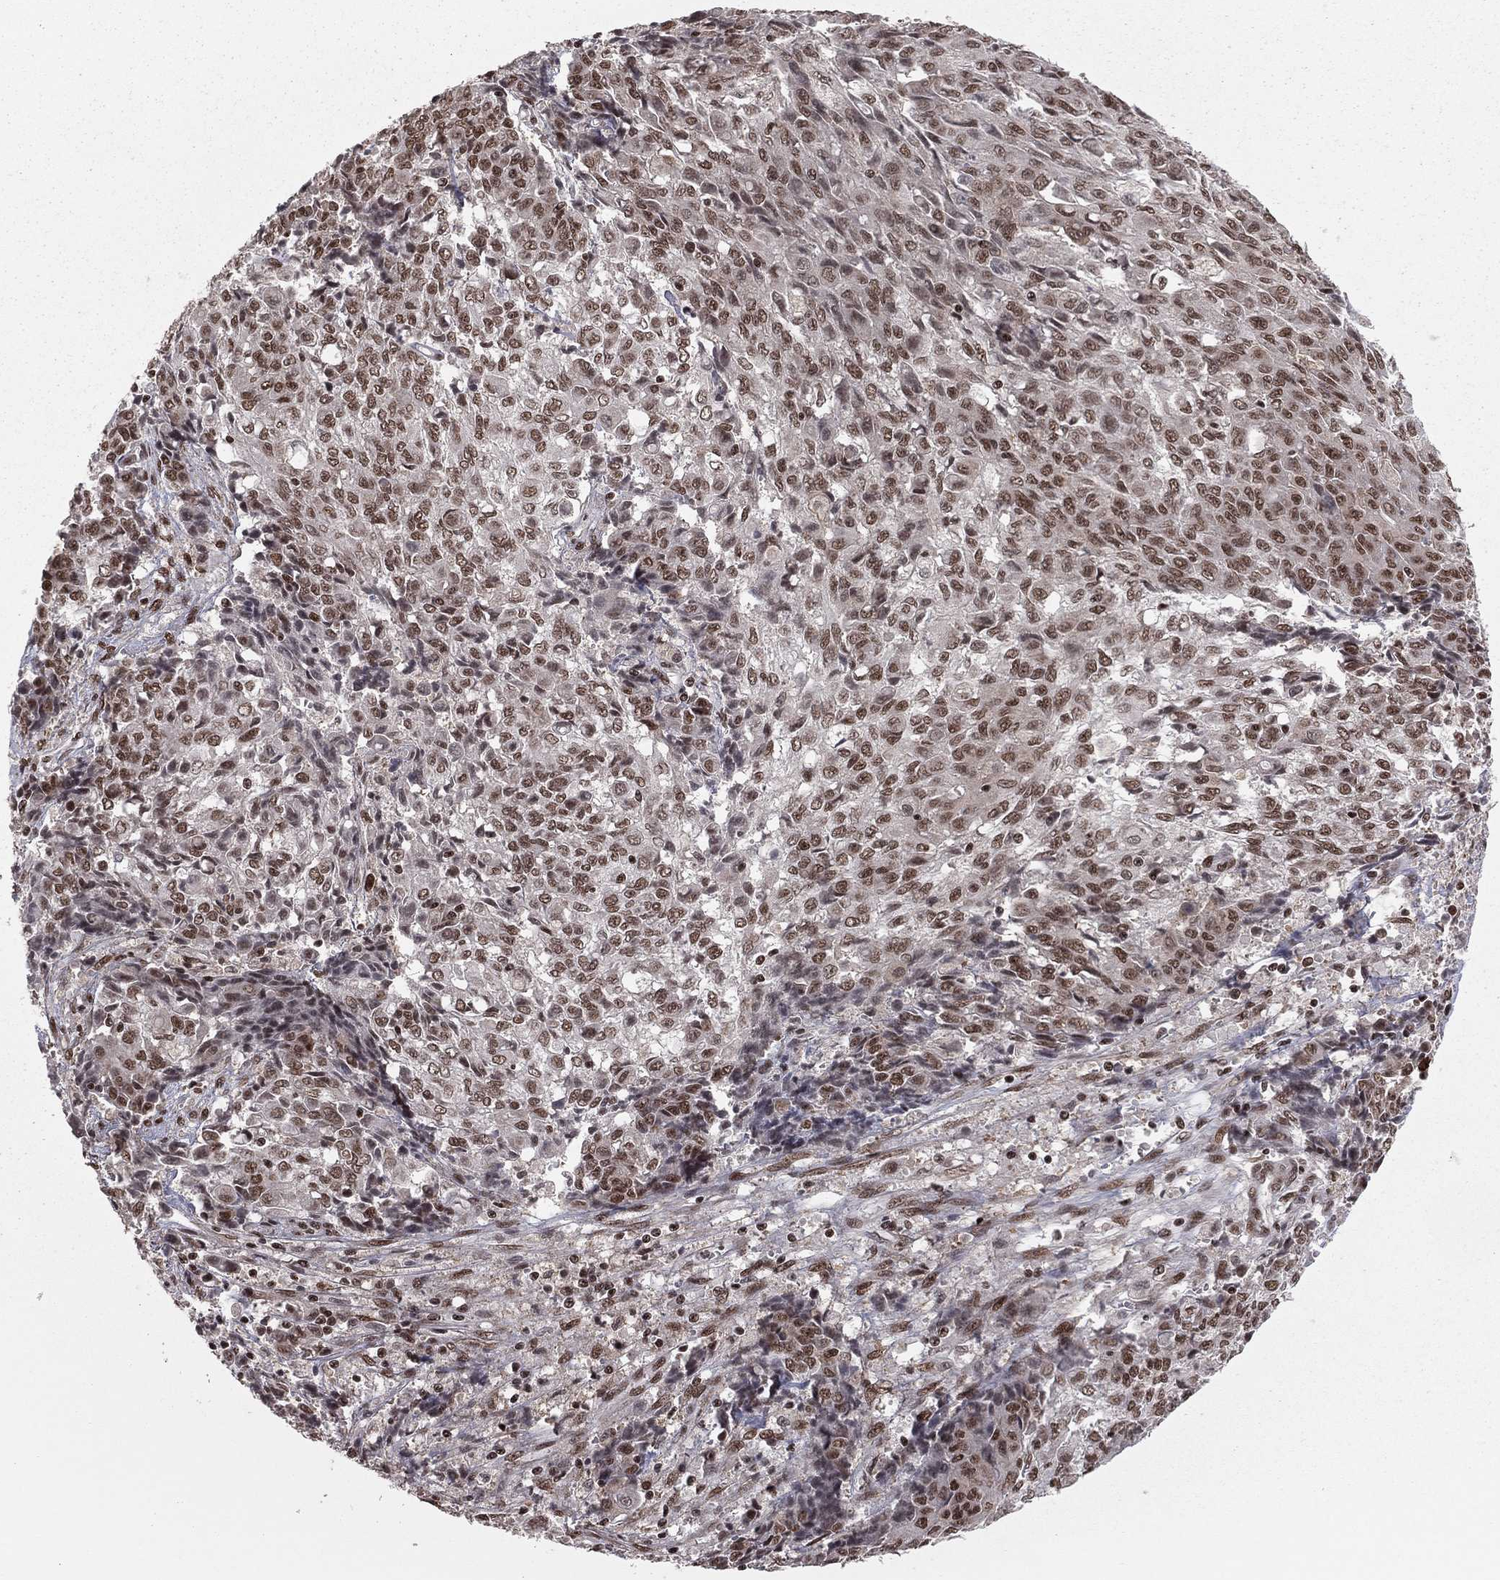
{"staining": {"intensity": "weak", "quantity": ">75%", "location": "nuclear"}, "tissue": "ovarian cancer", "cell_type": "Tumor cells", "image_type": "cancer", "snomed": [{"axis": "morphology", "description": "Carcinoma, endometroid"}, {"axis": "topography", "description": "Ovary"}], "caption": "This micrograph demonstrates ovarian cancer (endometroid carcinoma) stained with immunohistochemistry (IHC) to label a protein in brown. The nuclear of tumor cells show weak positivity for the protein. Nuclei are counter-stained blue.", "gene": "NFYB", "patient": {"sex": "female", "age": 42}}